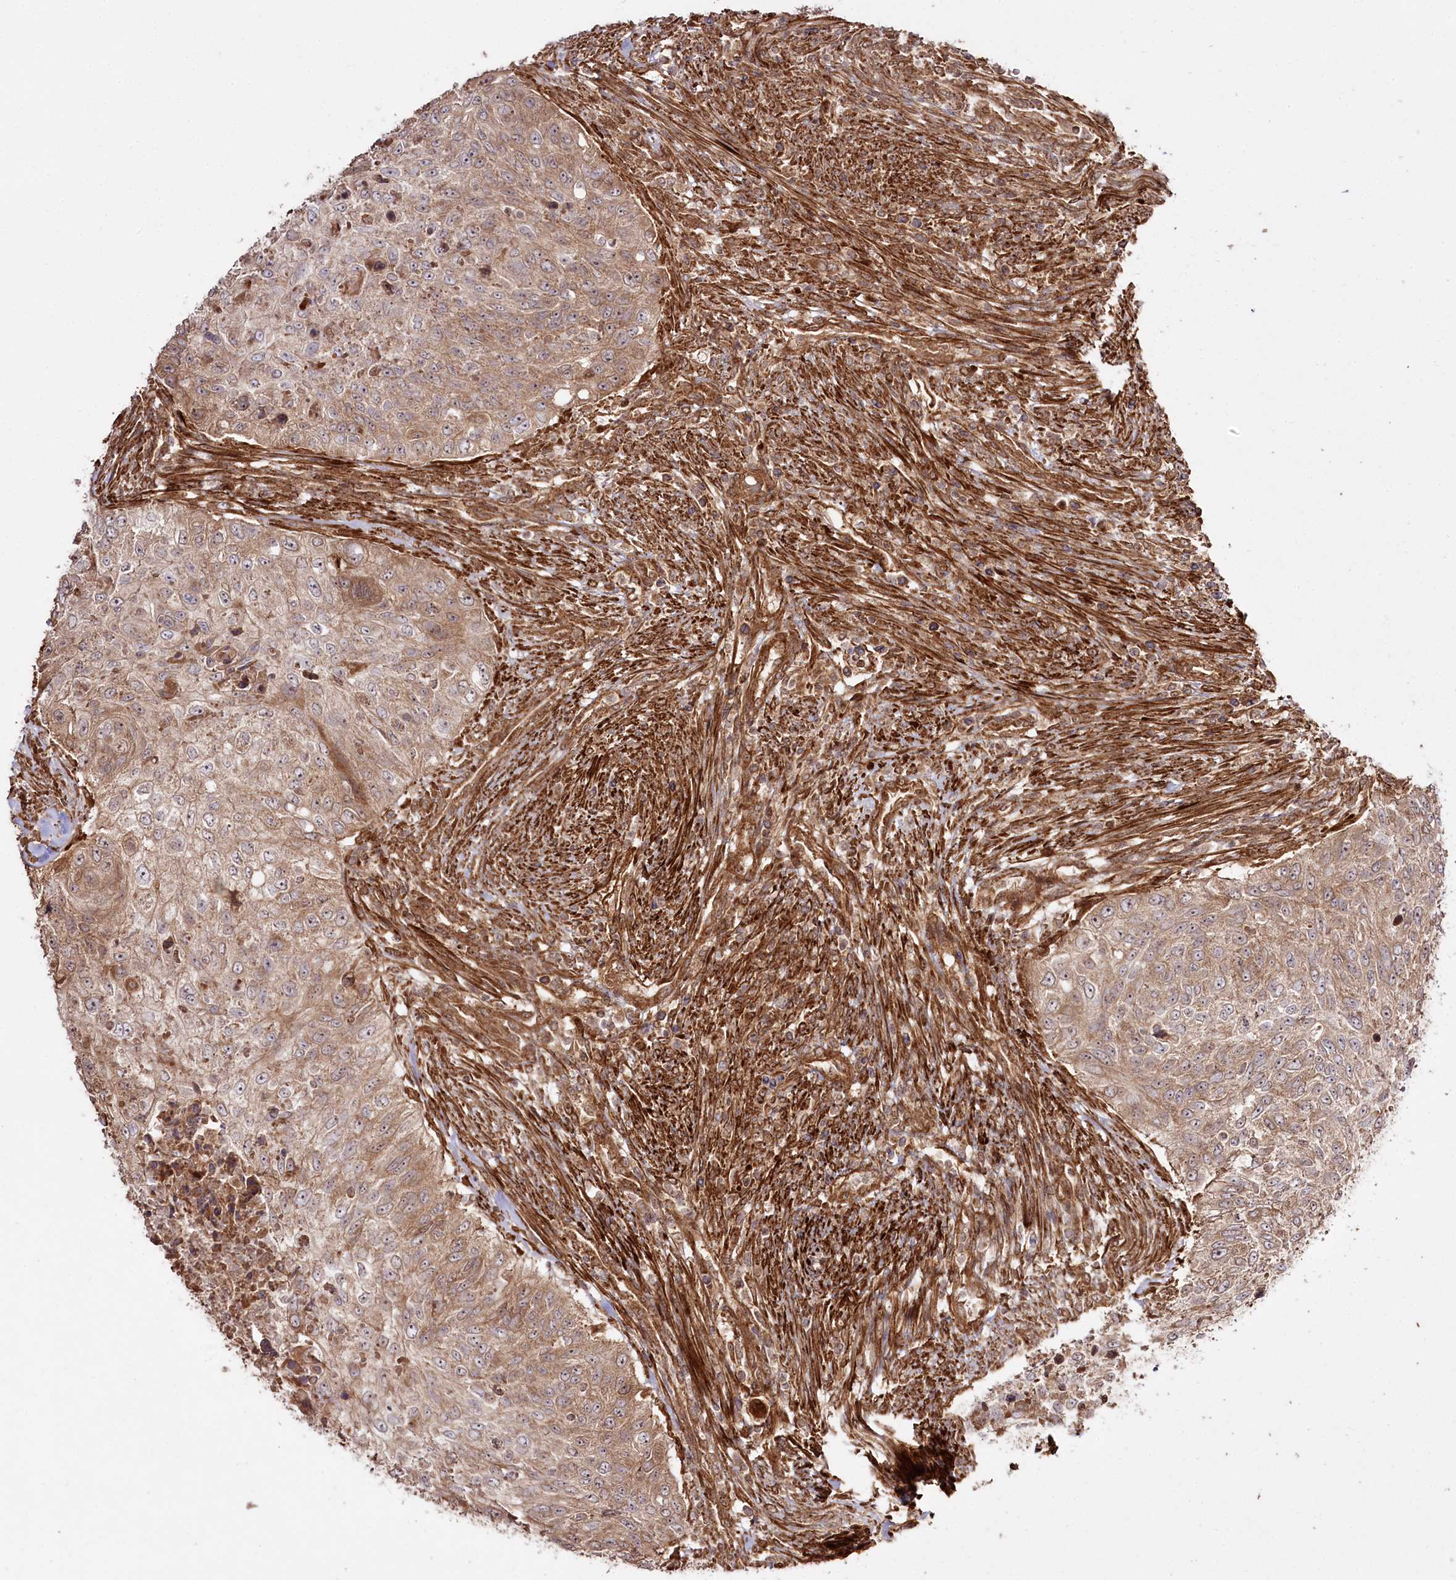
{"staining": {"intensity": "moderate", "quantity": ">75%", "location": "cytoplasmic/membranous"}, "tissue": "urothelial cancer", "cell_type": "Tumor cells", "image_type": "cancer", "snomed": [{"axis": "morphology", "description": "Urothelial carcinoma, High grade"}, {"axis": "topography", "description": "Urinary bladder"}], "caption": "A high-resolution photomicrograph shows immunohistochemistry staining of urothelial cancer, which demonstrates moderate cytoplasmic/membranous staining in about >75% of tumor cells.", "gene": "REXO2", "patient": {"sex": "female", "age": 60}}